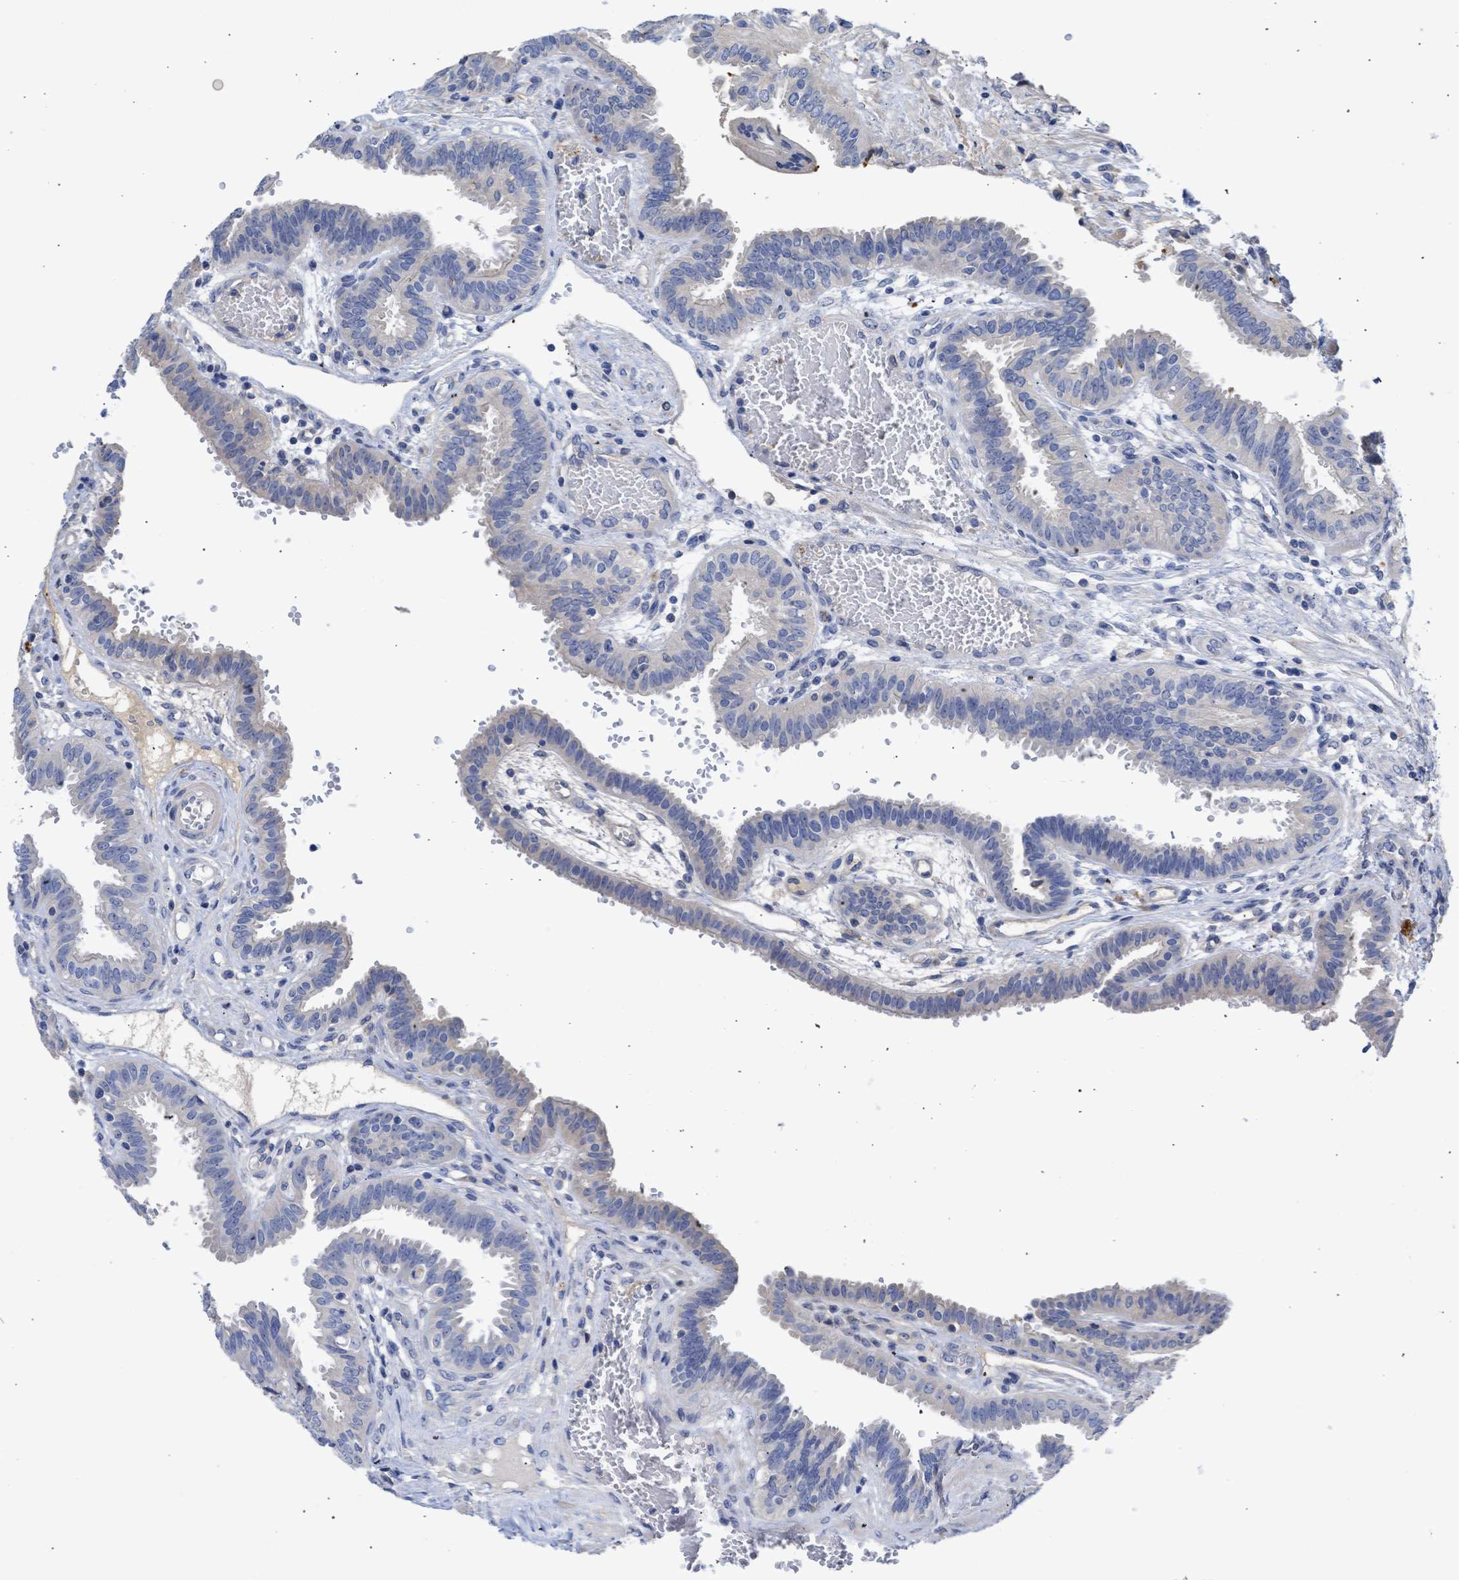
{"staining": {"intensity": "negative", "quantity": "none", "location": "none"}, "tissue": "fallopian tube", "cell_type": "Glandular cells", "image_type": "normal", "snomed": [{"axis": "morphology", "description": "Normal tissue, NOS"}, {"axis": "topography", "description": "Fallopian tube"}, {"axis": "topography", "description": "Placenta"}], "caption": "Glandular cells are negative for protein expression in benign human fallopian tube.", "gene": "ARHGEF4", "patient": {"sex": "female", "age": 32}}